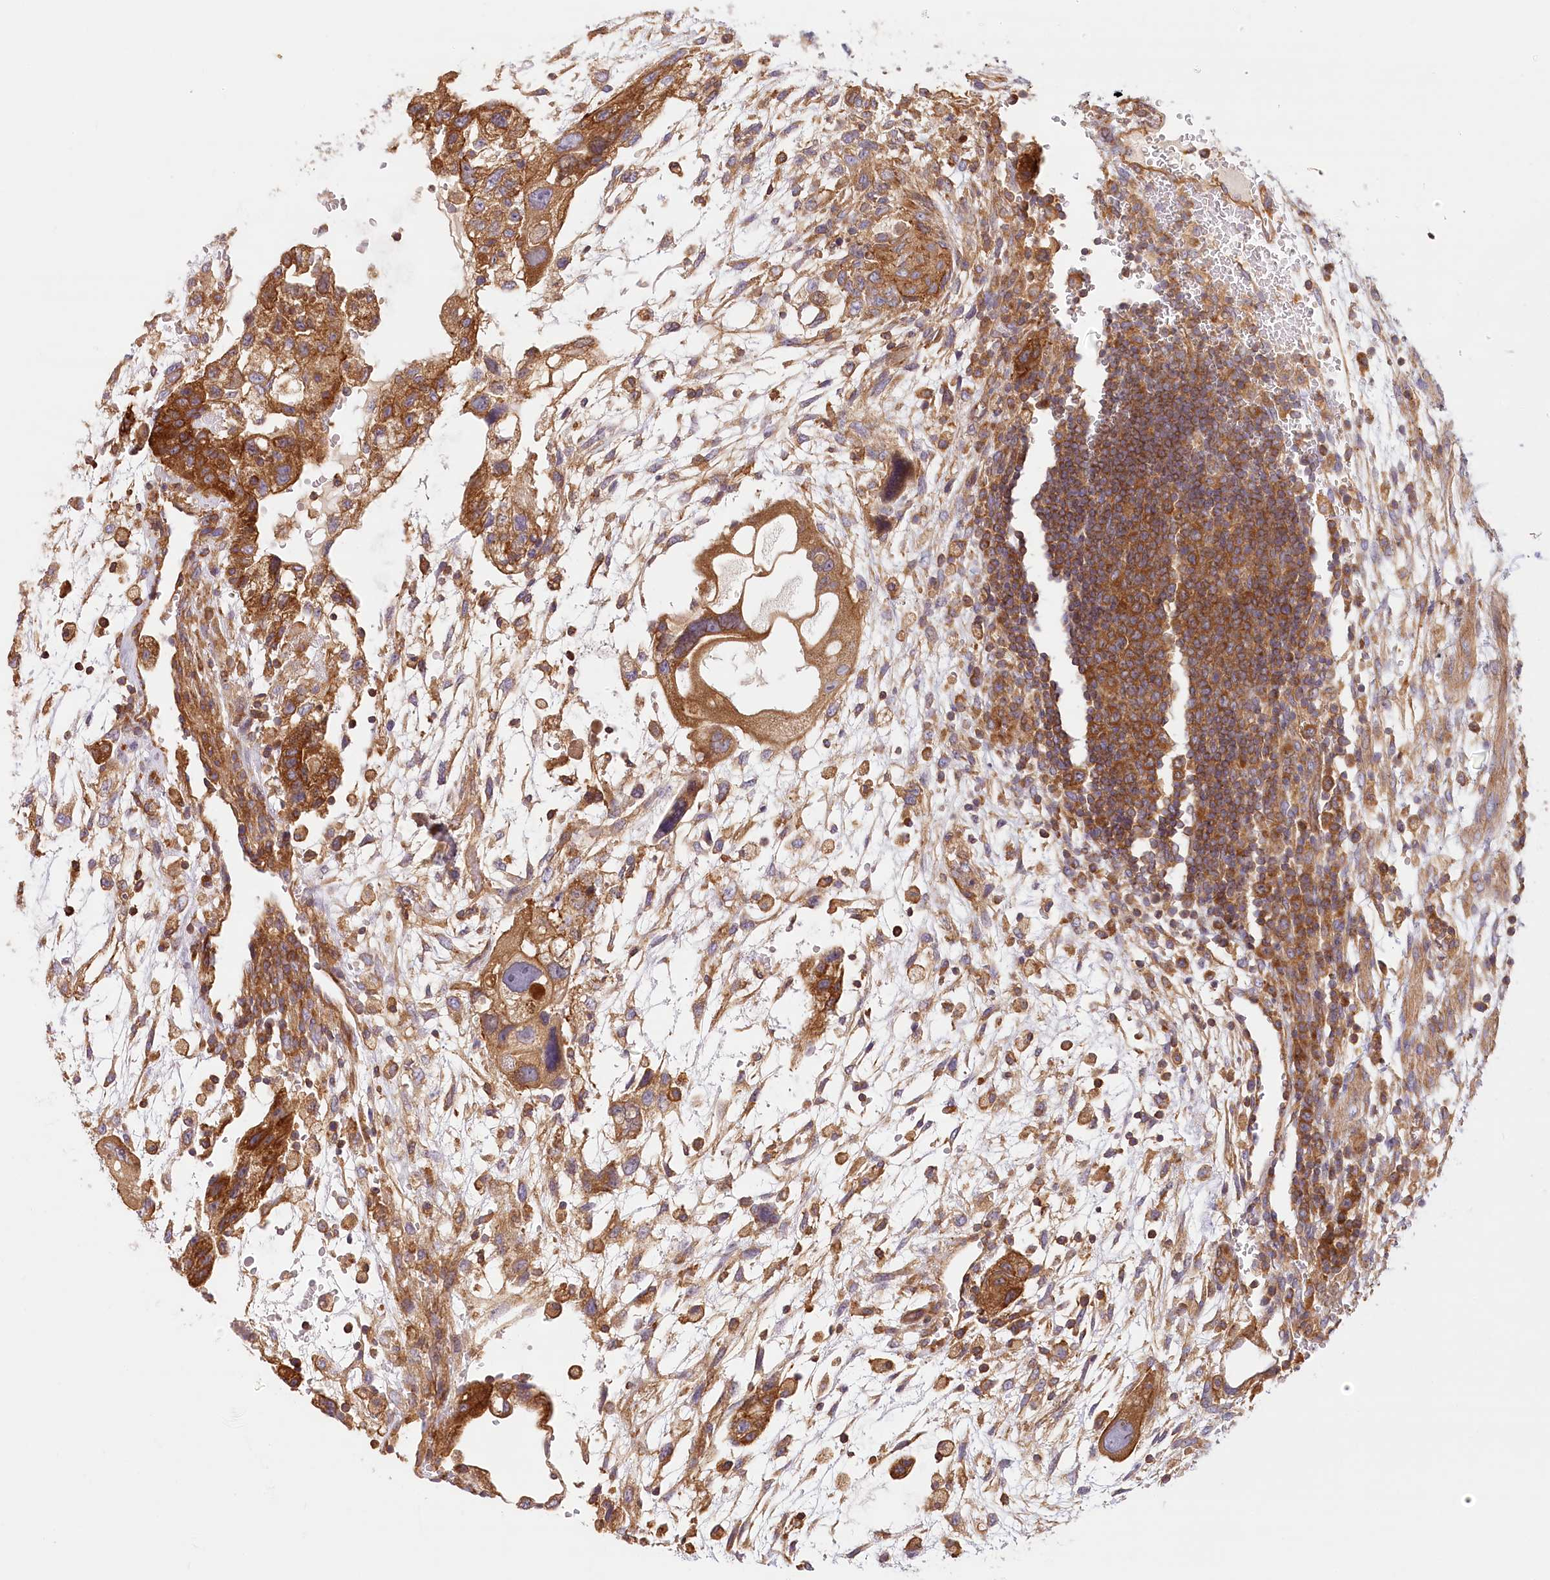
{"staining": {"intensity": "moderate", "quantity": ">75%", "location": "cytoplasmic/membranous"}, "tissue": "testis cancer", "cell_type": "Tumor cells", "image_type": "cancer", "snomed": [{"axis": "morphology", "description": "Carcinoma, Embryonal, NOS"}, {"axis": "topography", "description": "Testis"}], "caption": "Immunohistochemical staining of human testis embryonal carcinoma shows moderate cytoplasmic/membranous protein staining in approximately >75% of tumor cells. (DAB = brown stain, brightfield microscopy at high magnification).", "gene": "UMPS", "patient": {"sex": "male", "age": 36}}